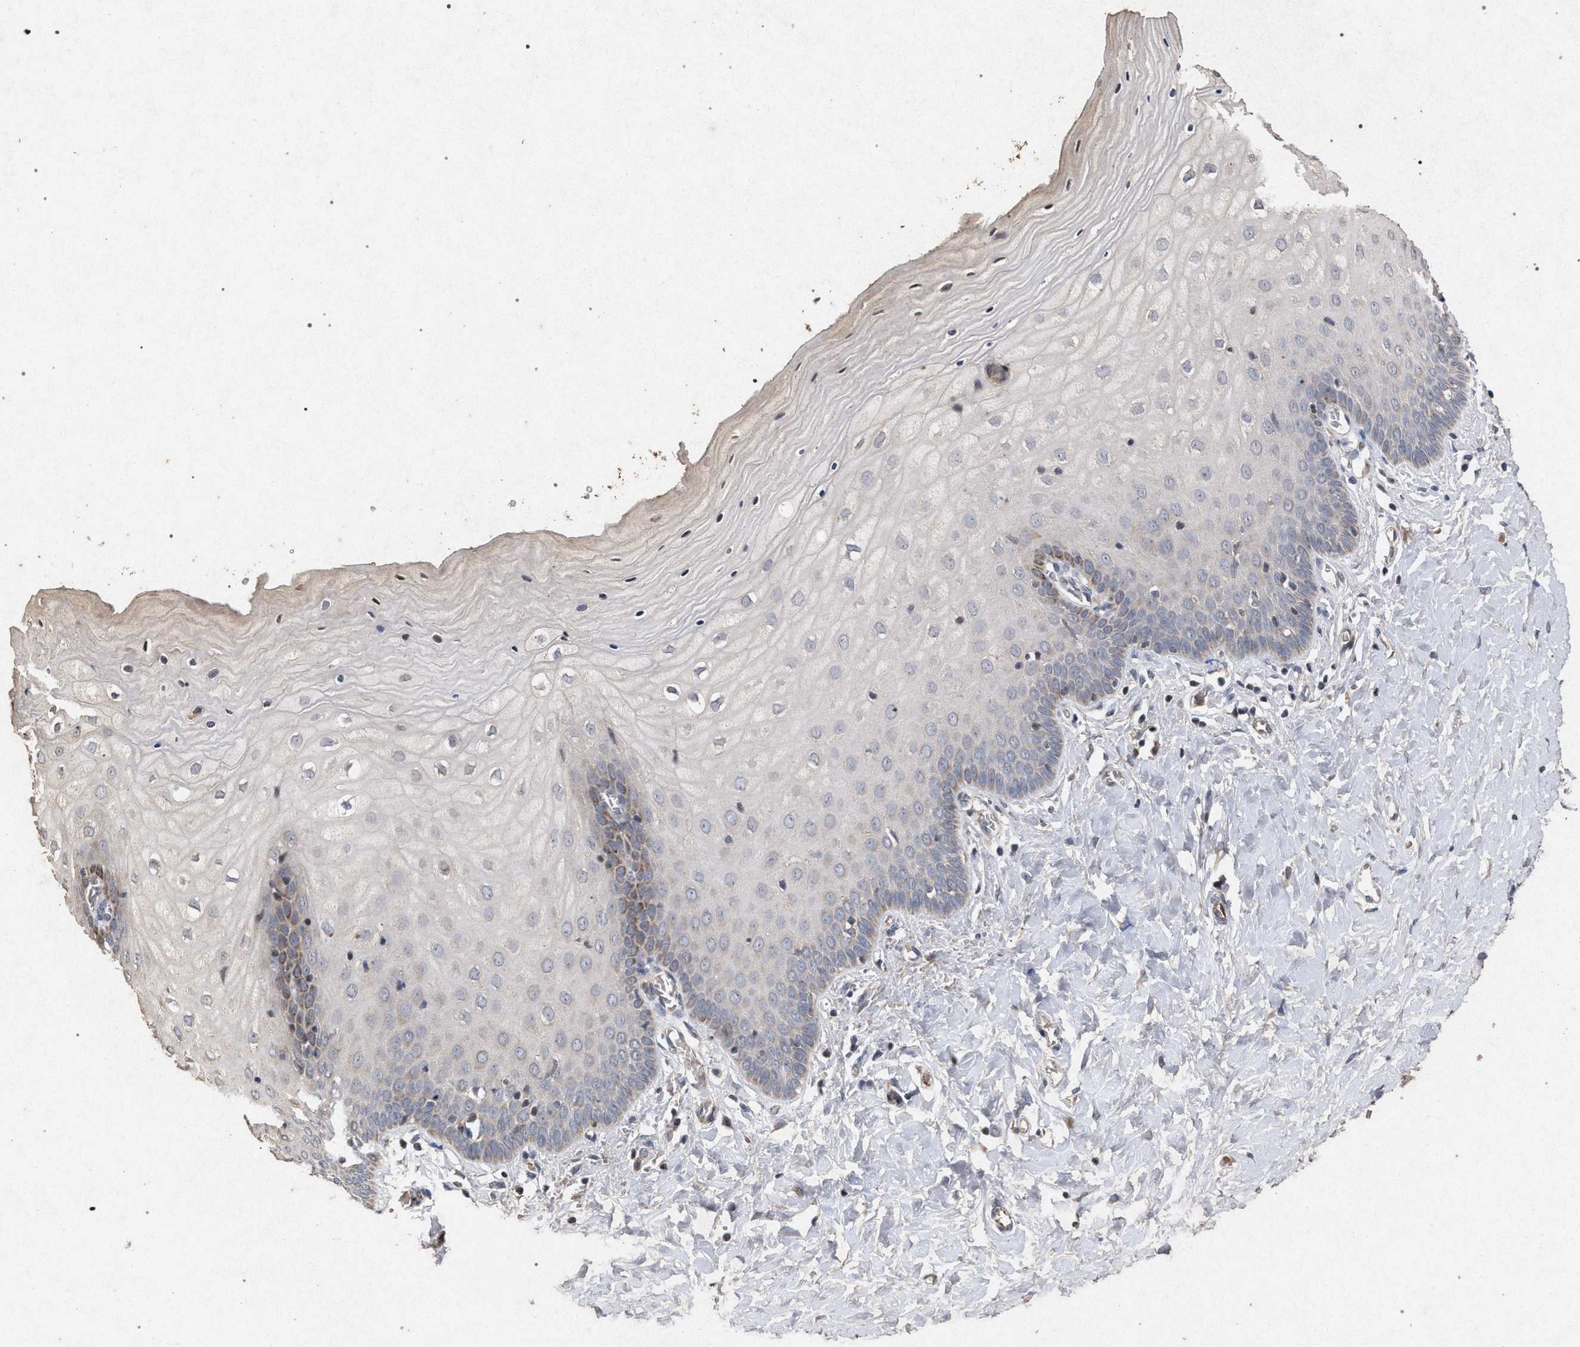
{"staining": {"intensity": "moderate", "quantity": ">75%", "location": "cytoplasmic/membranous"}, "tissue": "cervix", "cell_type": "Glandular cells", "image_type": "normal", "snomed": [{"axis": "morphology", "description": "Normal tissue, NOS"}, {"axis": "topography", "description": "Cervix"}], "caption": "Moderate cytoplasmic/membranous positivity is identified in about >75% of glandular cells in unremarkable cervix. Nuclei are stained in blue.", "gene": "PKD2L1", "patient": {"sex": "female", "age": 55}}